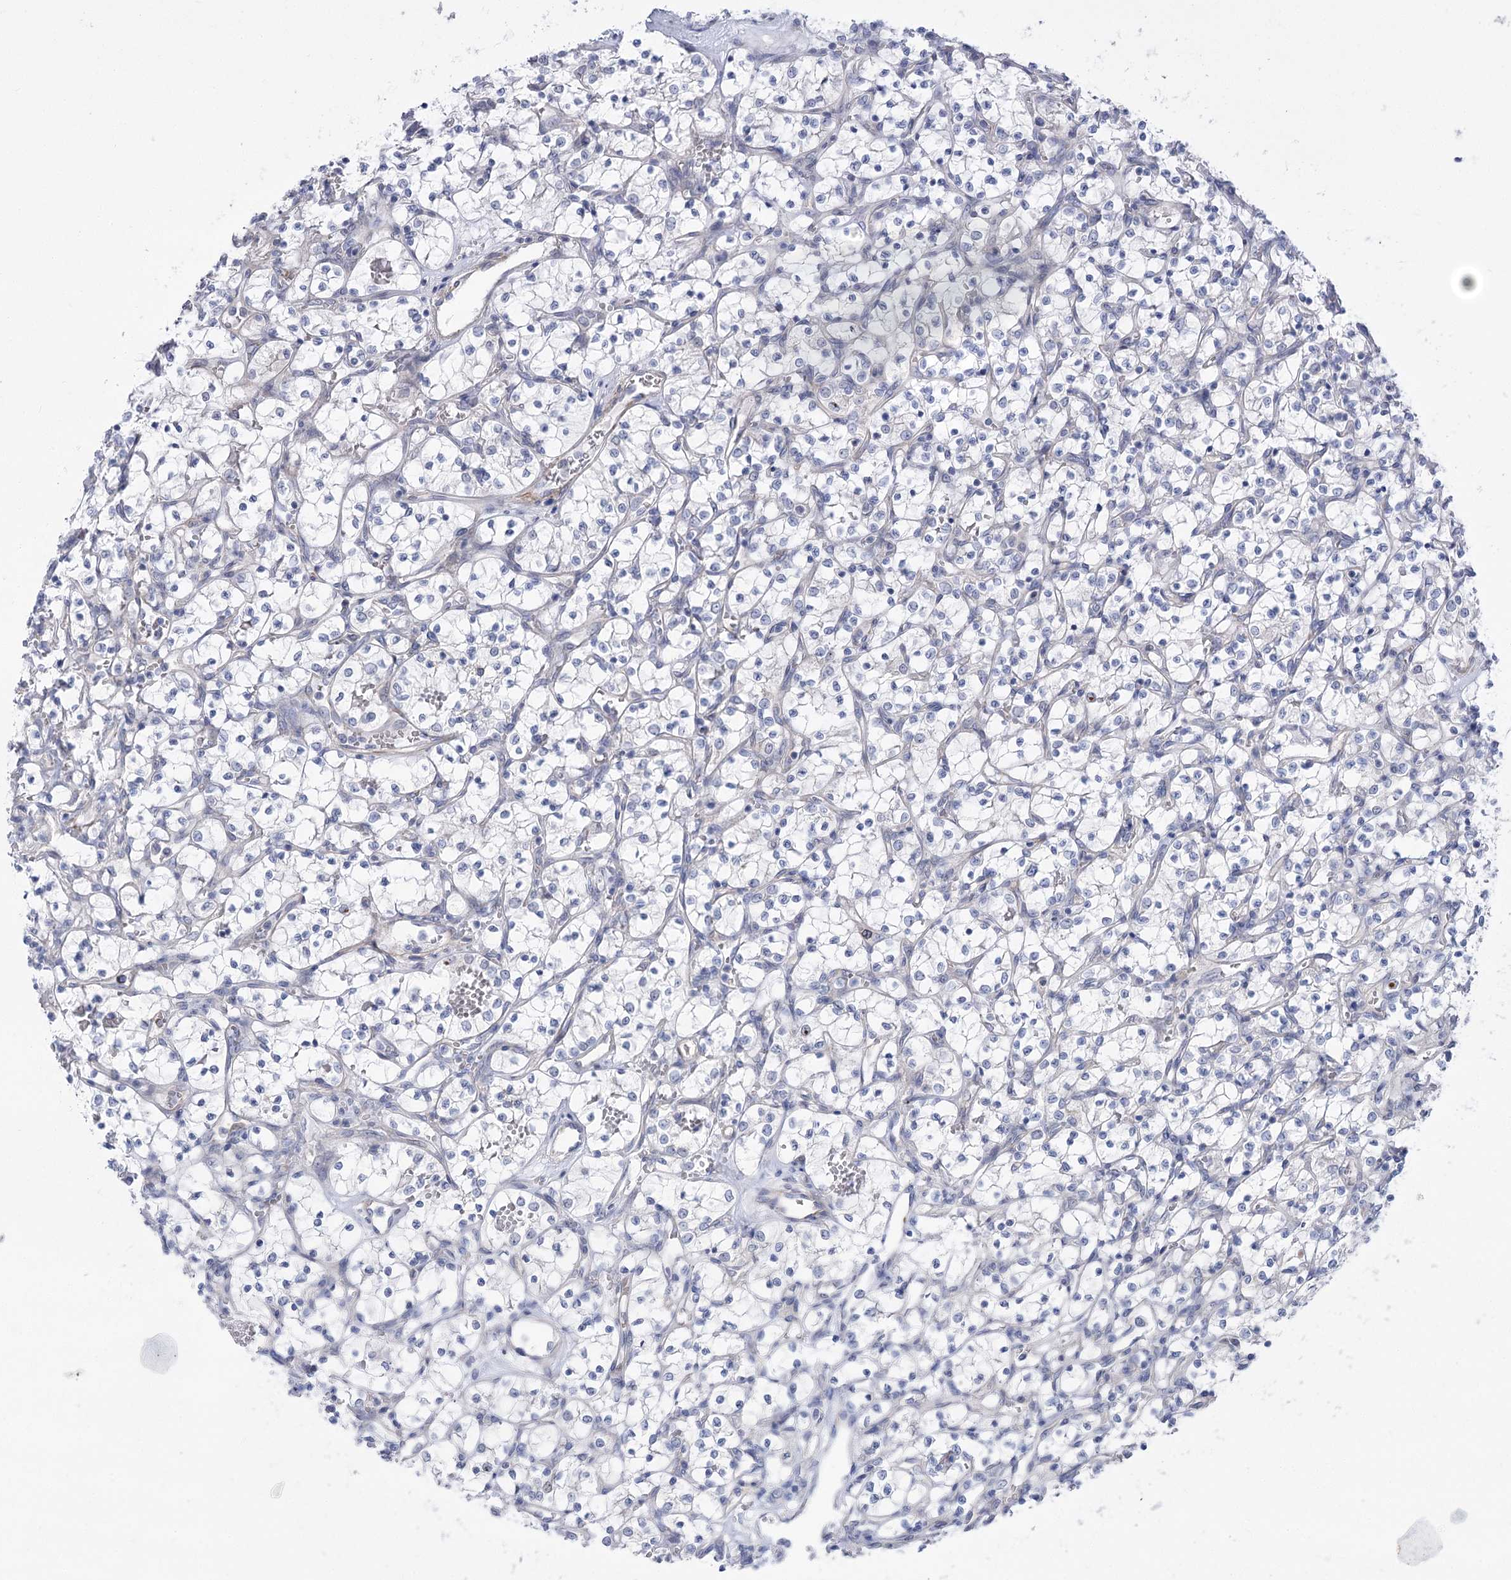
{"staining": {"intensity": "negative", "quantity": "none", "location": "none"}, "tissue": "renal cancer", "cell_type": "Tumor cells", "image_type": "cancer", "snomed": [{"axis": "morphology", "description": "Adenocarcinoma, NOS"}, {"axis": "topography", "description": "Kidney"}], "caption": "This is a micrograph of immunohistochemistry staining of renal cancer (adenocarcinoma), which shows no staining in tumor cells.", "gene": "ARSI", "patient": {"sex": "female", "age": 69}}